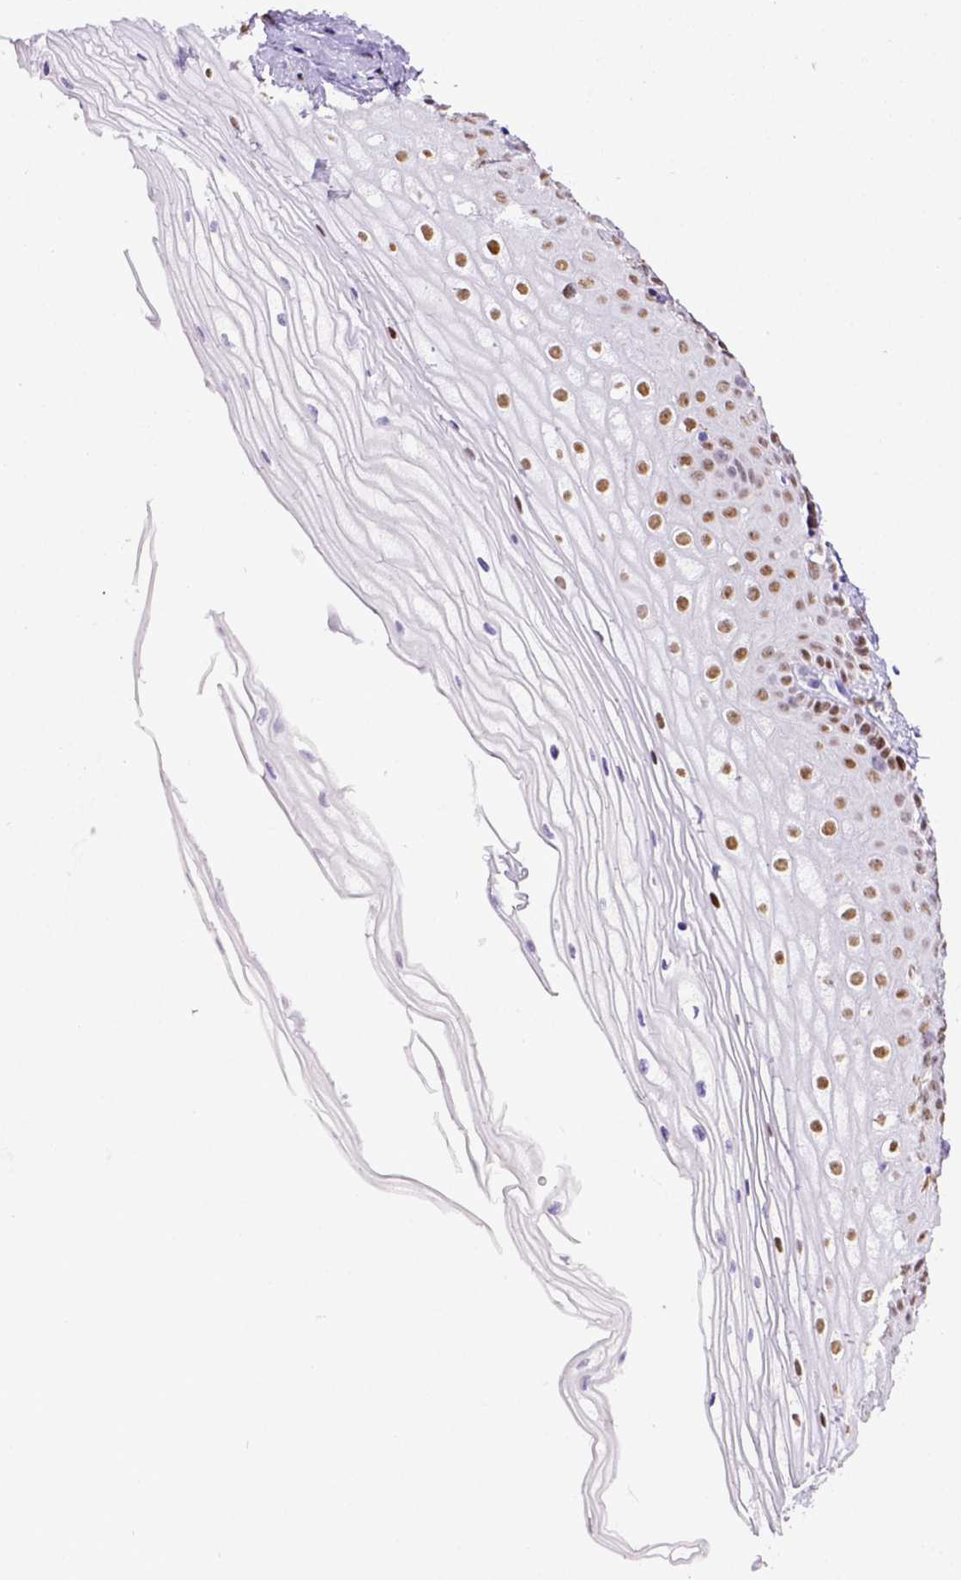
{"staining": {"intensity": "moderate", "quantity": "25%-75%", "location": "nuclear"}, "tissue": "vagina", "cell_type": "Squamous epithelial cells", "image_type": "normal", "snomed": [{"axis": "morphology", "description": "Normal tissue, NOS"}, {"axis": "topography", "description": "Vagina"}], "caption": "High-power microscopy captured an IHC image of normal vagina, revealing moderate nuclear staining in about 25%-75% of squamous epithelial cells.", "gene": "ESR1", "patient": {"sex": "female", "age": 52}}